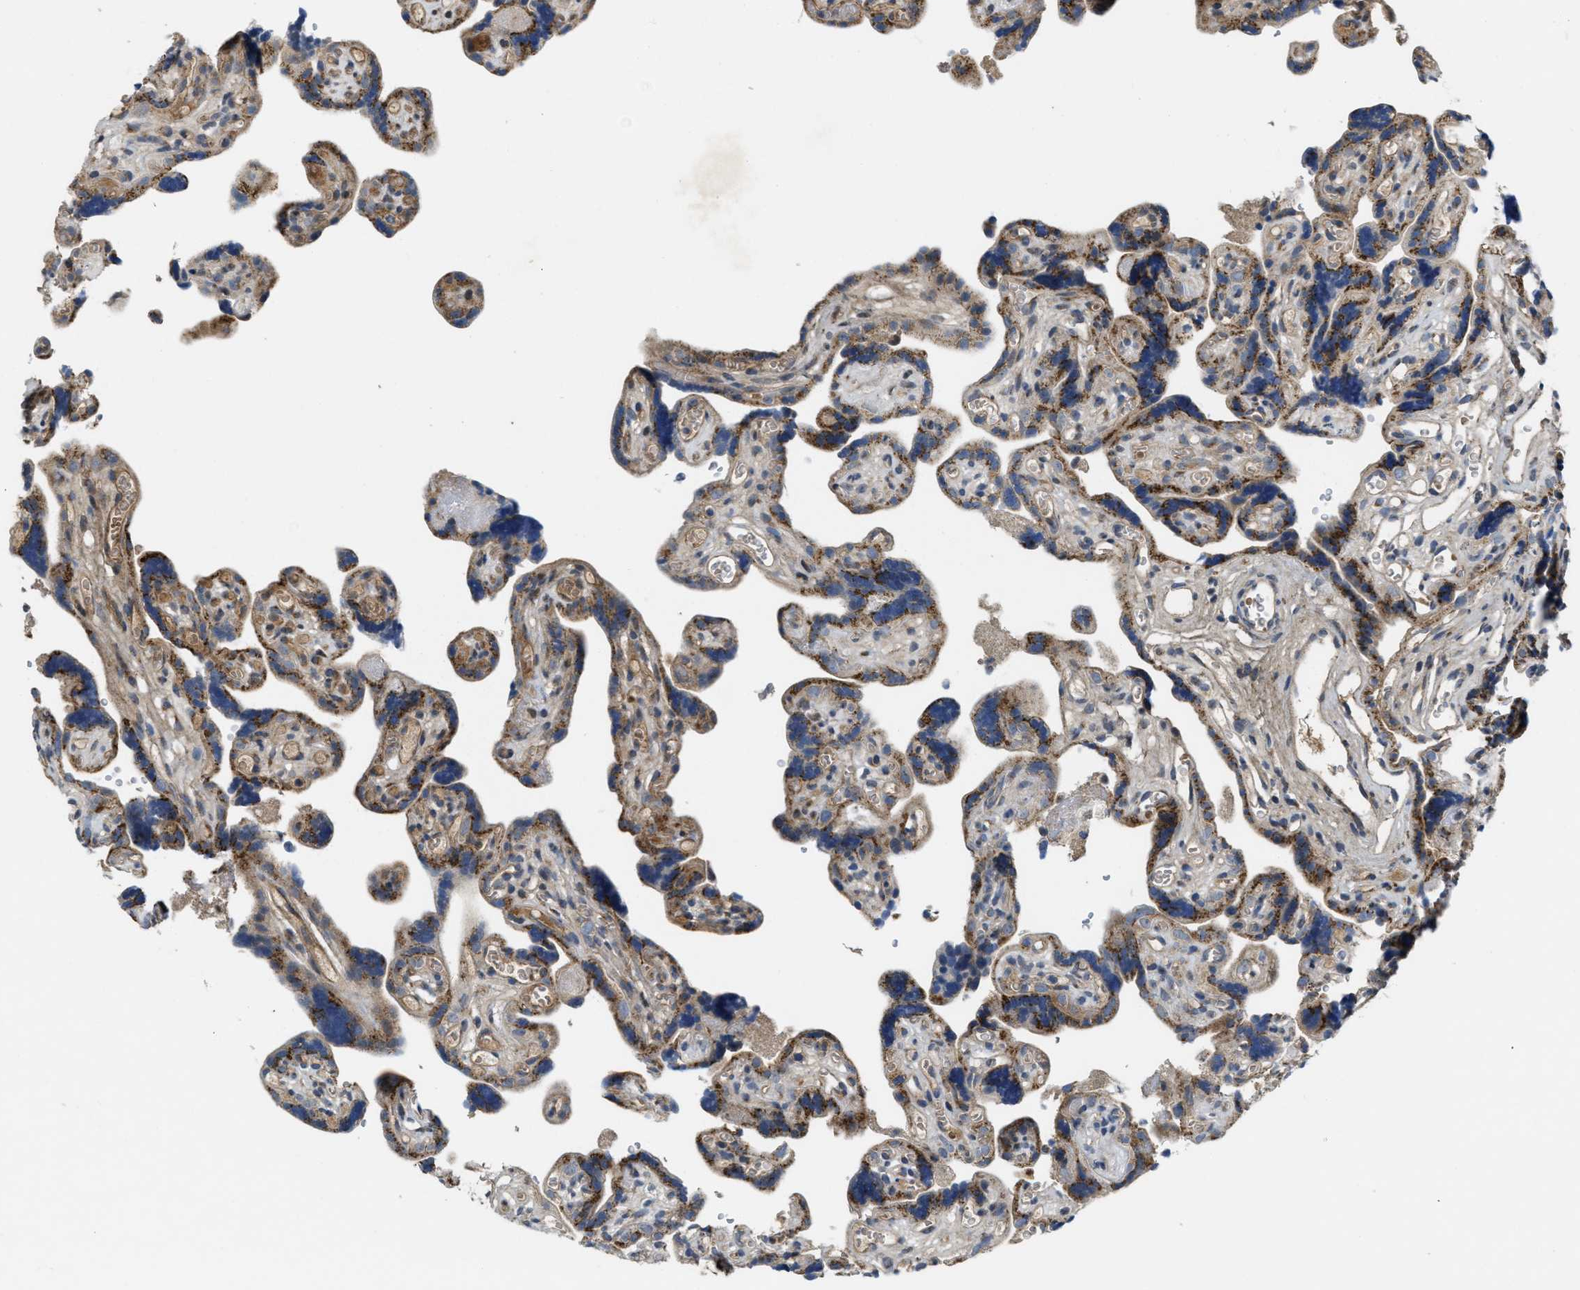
{"staining": {"intensity": "moderate", "quantity": ">75%", "location": "cytoplasmic/membranous"}, "tissue": "placenta", "cell_type": "Decidual cells", "image_type": "normal", "snomed": [{"axis": "morphology", "description": "Normal tissue, NOS"}, {"axis": "topography", "description": "Placenta"}], "caption": "Decidual cells demonstrate moderate cytoplasmic/membranous expression in about >75% of cells in benign placenta.", "gene": "ZNF70", "patient": {"sex": "female", "age": 30}}